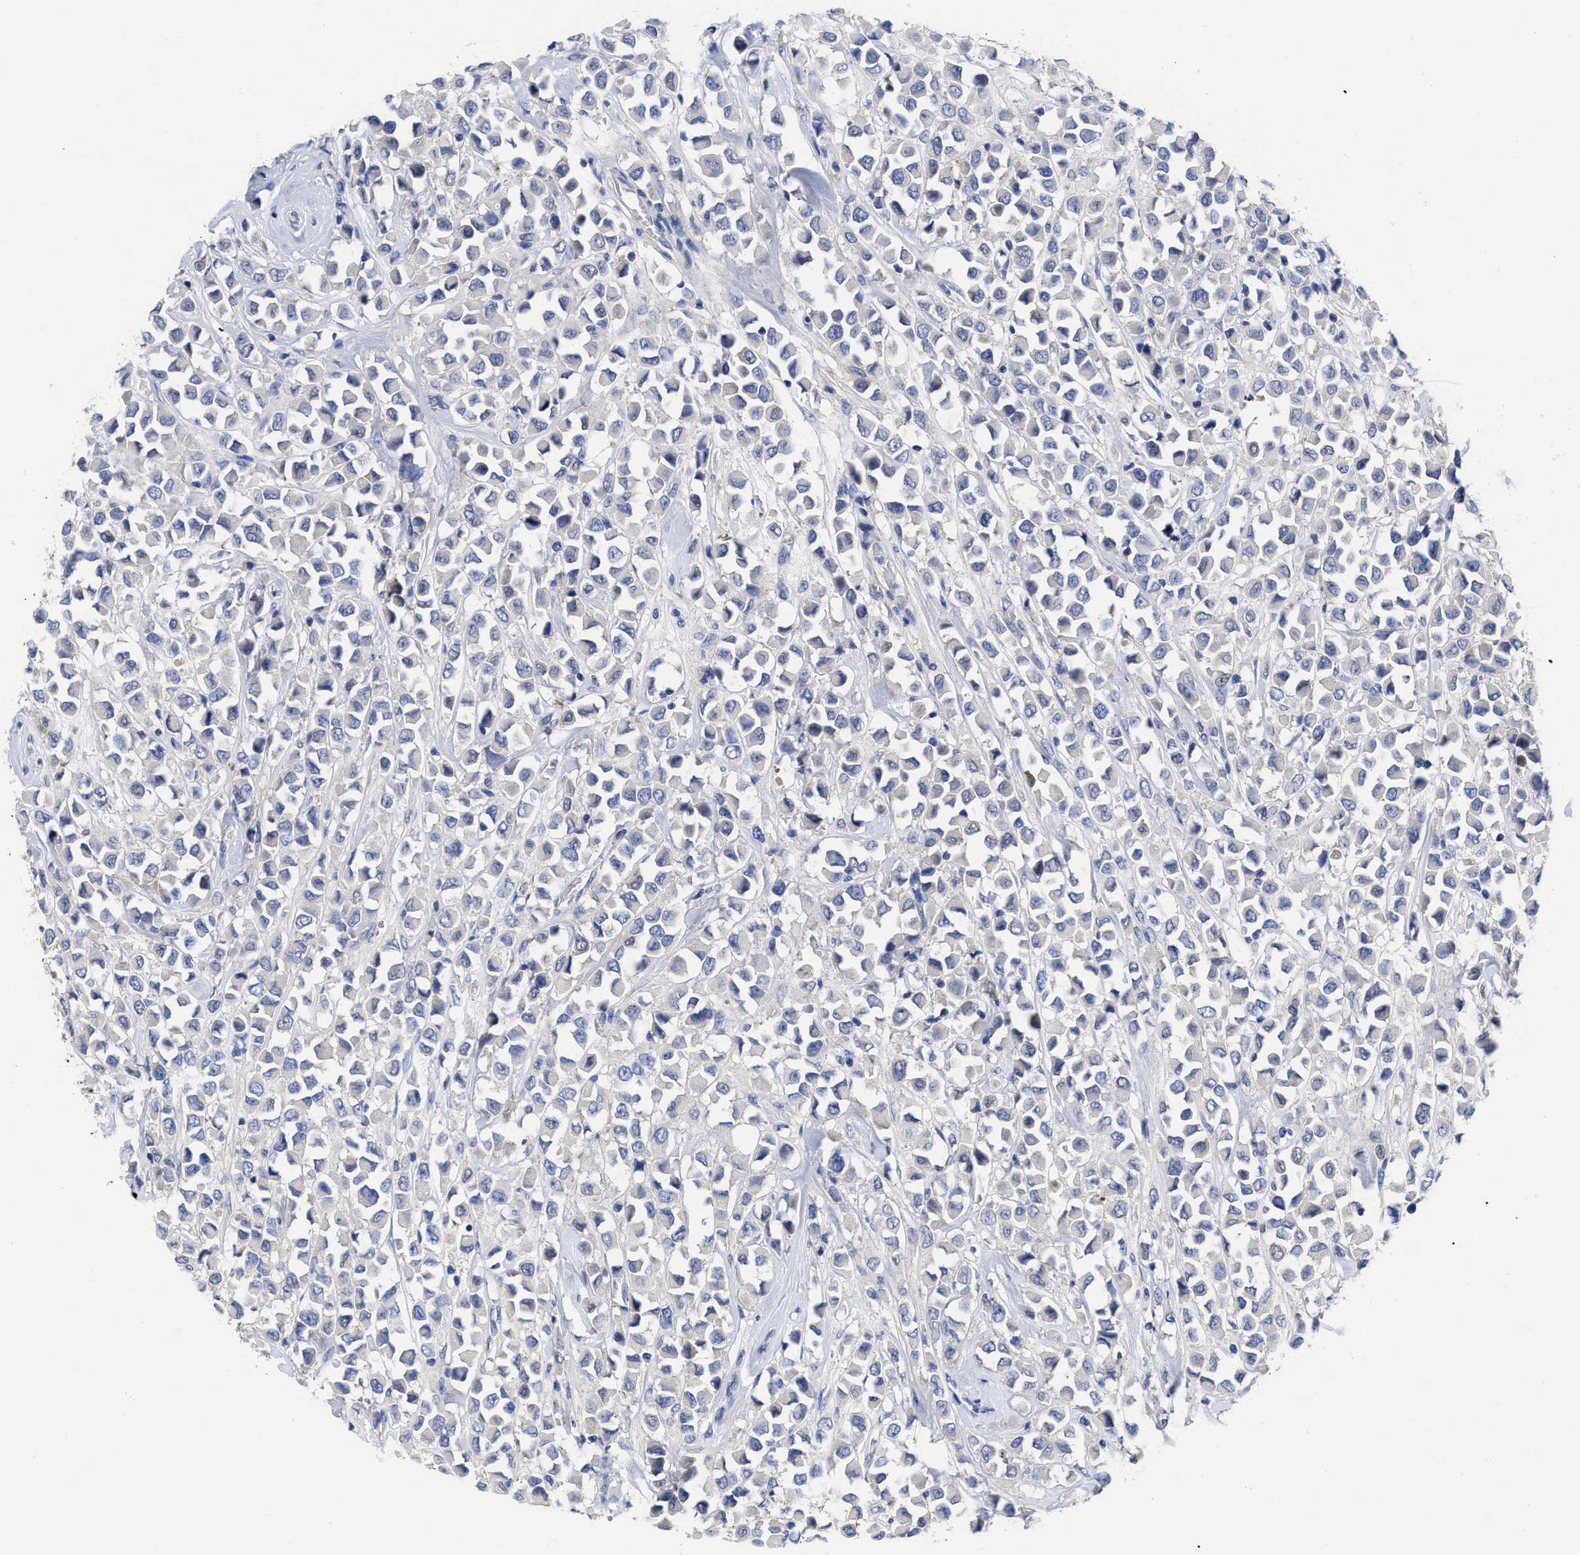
{"staining": {"intensity": "negative", "quantity": "none", "location": "none"}, "tissue": "breast cancer", "cell_type": "Tumor cells", "image_type": "cancer", "snomed": [{"axis": "morphology", "description": "Duct carcinoma"}, {"axis": "topography", "description": "Breast"}], "caption": "Tumor cells are negative for brown protein staining in infiltrating ductal carcinoma (breast). The staining was performed using DAB (3,3'-diaminobenzidine) to visualize the protein expression in brown, while the nuclei were stained in blue with hematoxylin (Magnification: 20x).", "gene": "RBKS", "patient": {"sex": "female", "age": 61}}